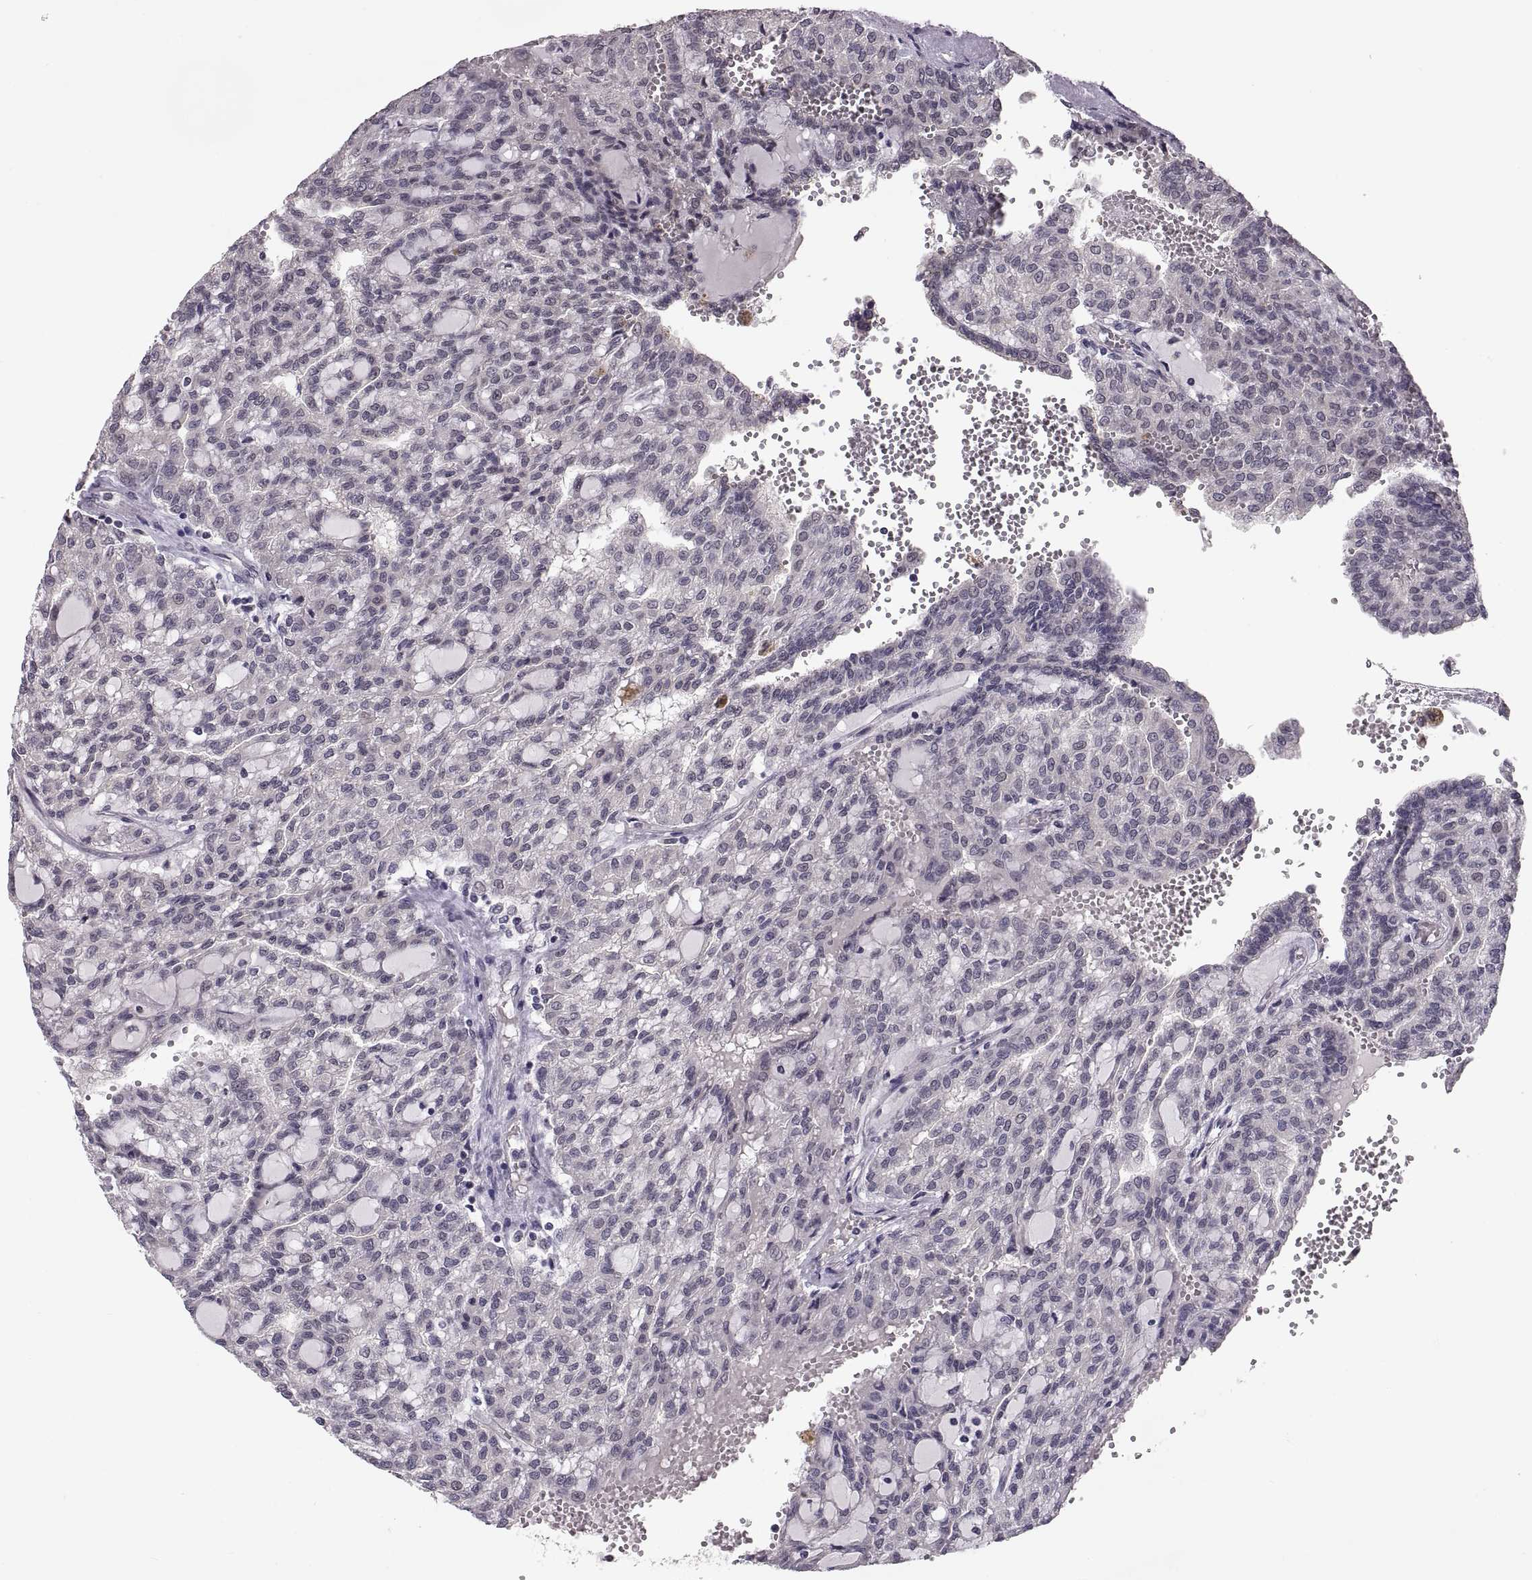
{"staining": {"intensity": "negative", "quantity": "none", "location": "none"}, "tissue": "renal cancer", "cell_type": "Tumor cells", "image_type": "cancer", "snomed": [{"axis": "morphology", "description": "Adenocarcinoma, NOS"}, {"axis": "topography", "description": "Kidney"}], "caption": "A histopathology image of adenocarcinoma (renal) stained for a protein exhibits no brown staining in tumor cells.", "gene": "PAX2", "patient": {"sex": "male", "age": 63}}